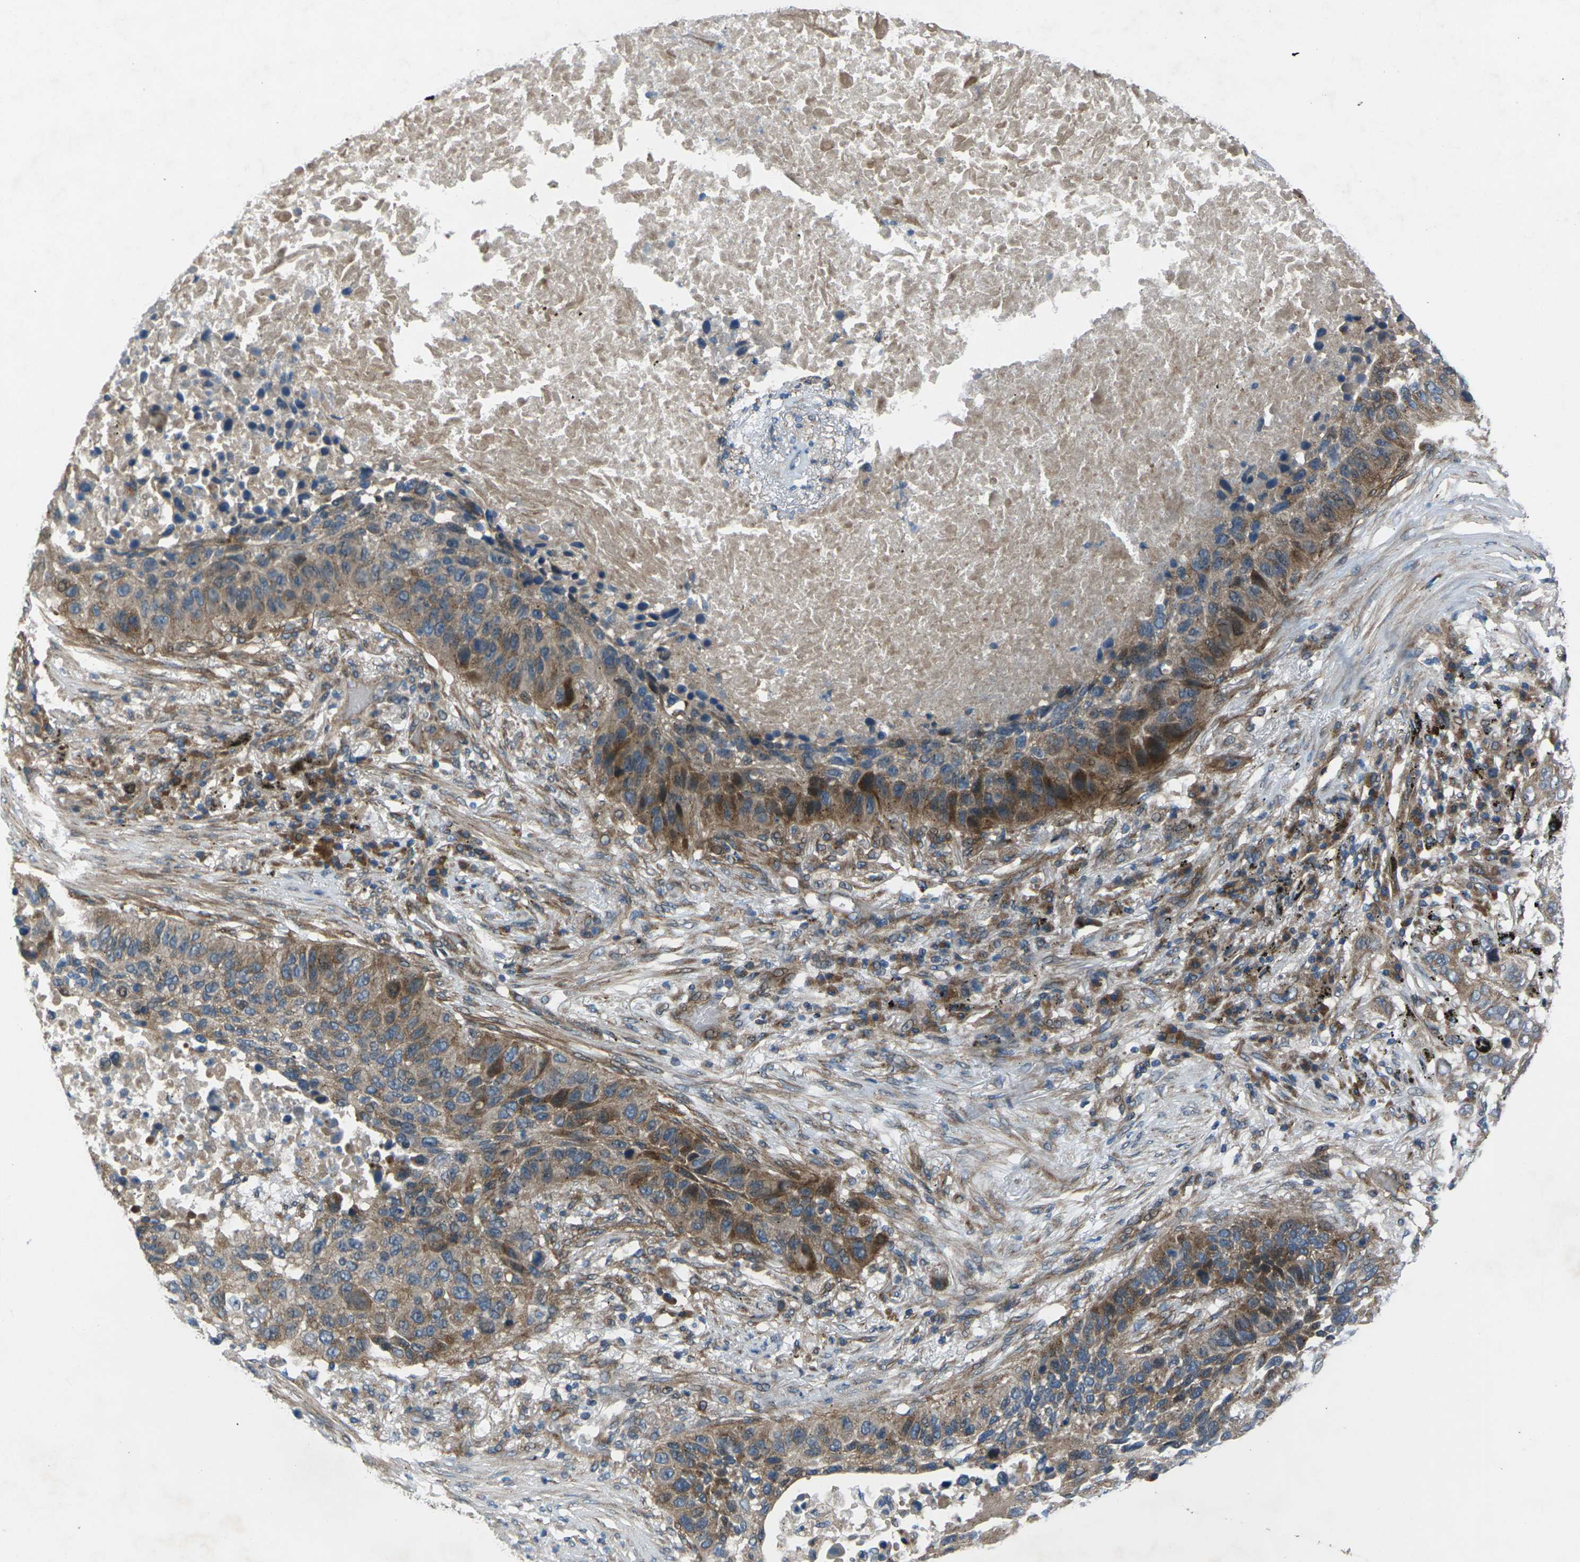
{"staining": {"intensity": "moderate", "quantity": ">75%", "location": "cytoplasmic/membranous"}, "tissue": "lung cancer", "cell_type": "Tumor cells", "image_type": "cancer", "snomed": [{"axis": "morphology", "description": "Squamous cell carcinoma, NOS"}, {"axis": "topography", "description": "Lung"}], "caption": "Lung cancer (squamous cell carcinoma) stained with DAB (3,3'-diaminobenzidine) immunohistochemistry (IHC) shows medium levels of moderate cytoplasmic/membranous positivity in approximately >75% of tumor cells. The protein of interest is shown in brown color, while the nuclei are stained blue.", "gene": "EDNRA", "patient": {"sex": "male", "age": 57}}